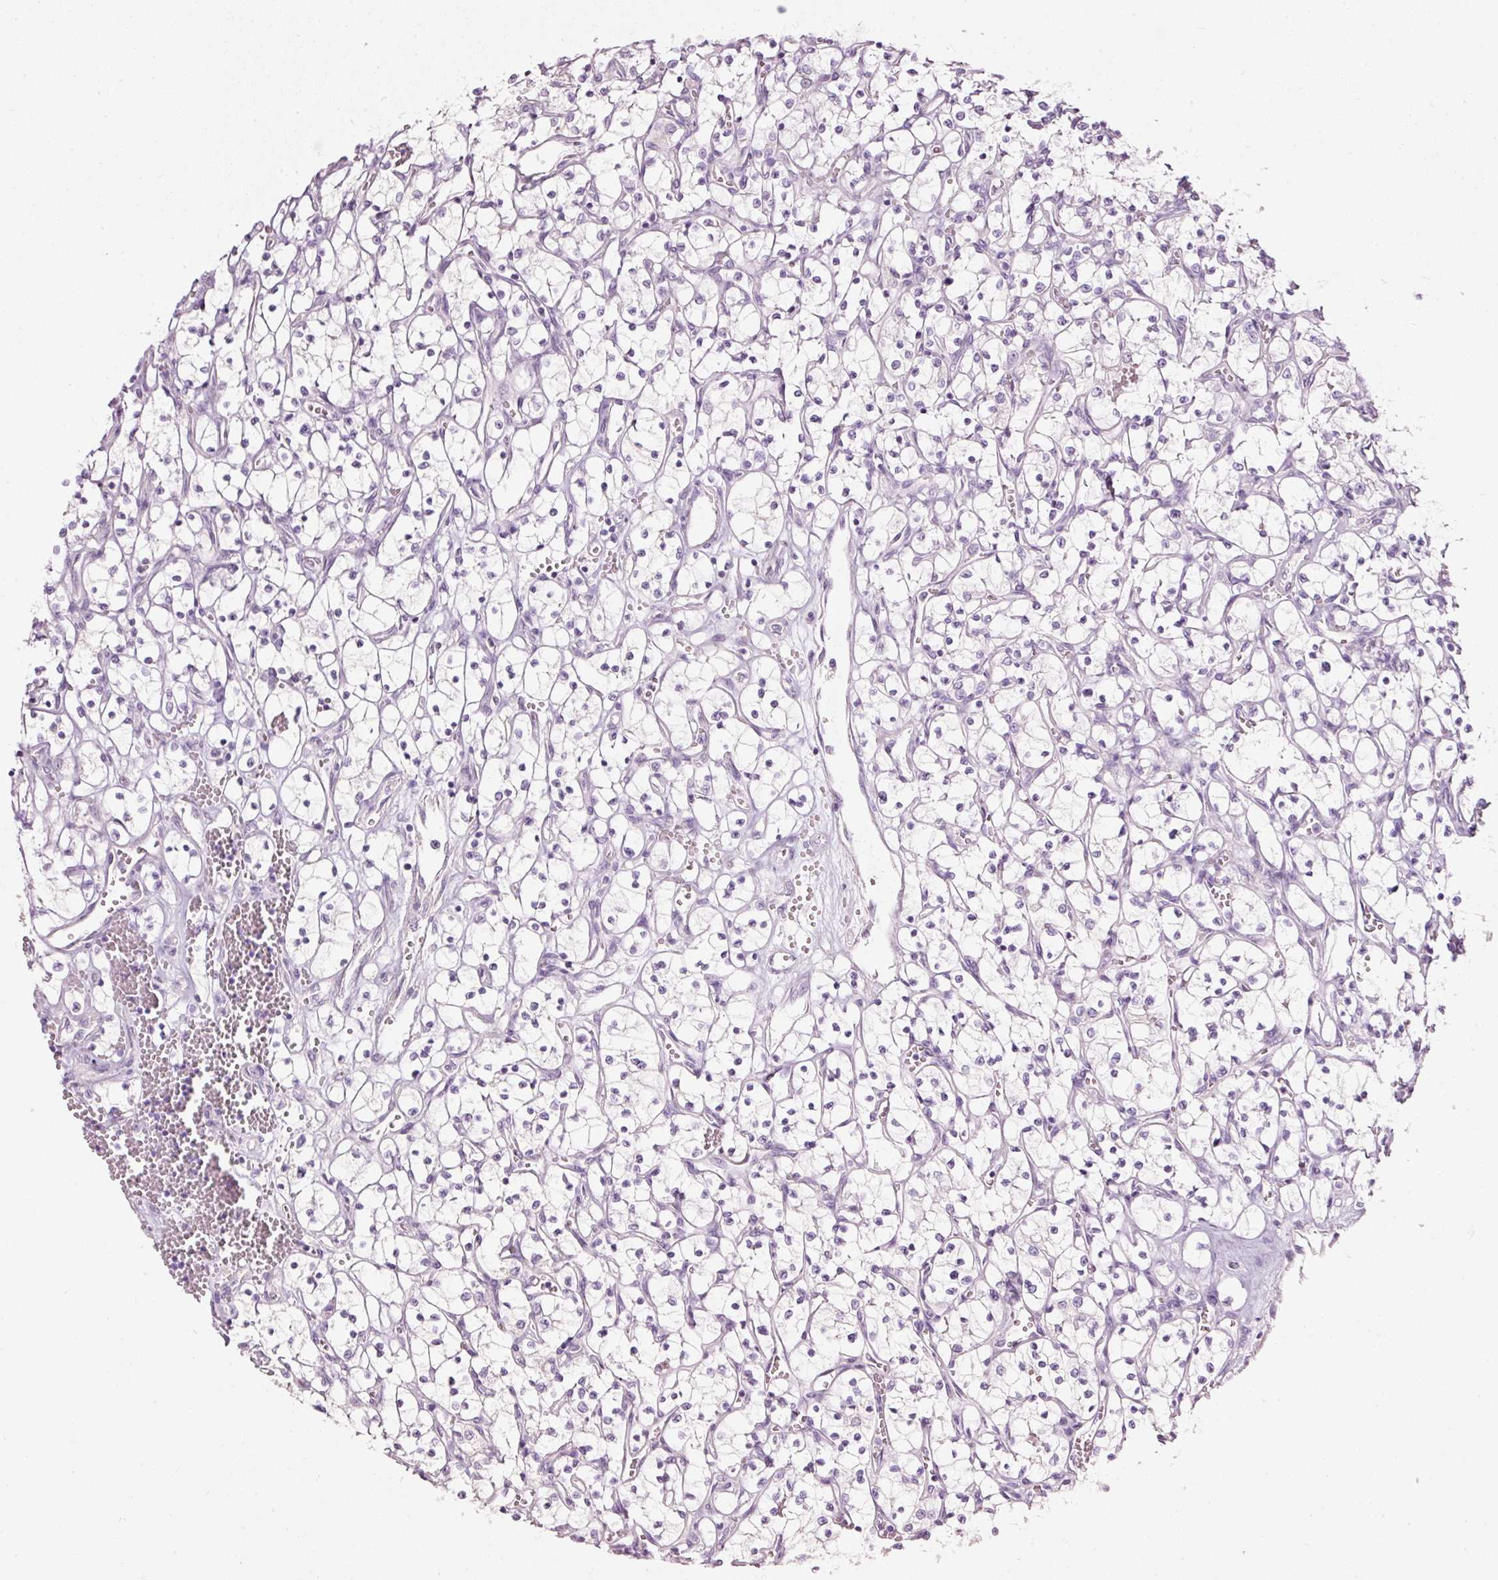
{"staining": {"intensity": "negative", "quantity": "none", "location": "none"}, "tissue": "renal cancer", "cell_type": "Tumor cells", "image_type": "cancer", "snomed": [{"axis": "morphology", "description": "Adenocarcinoma, NOS"}, {"axis": "topography", "description": "Kidney"}], "caption": "High power microscopy micrograph of an immunohistochemistry photomicrograph of renal cancer, revealing no significant positivity in tumor cells.", "gene": "PDXDC1", "patient": {"sex": "female", "age": 69}}